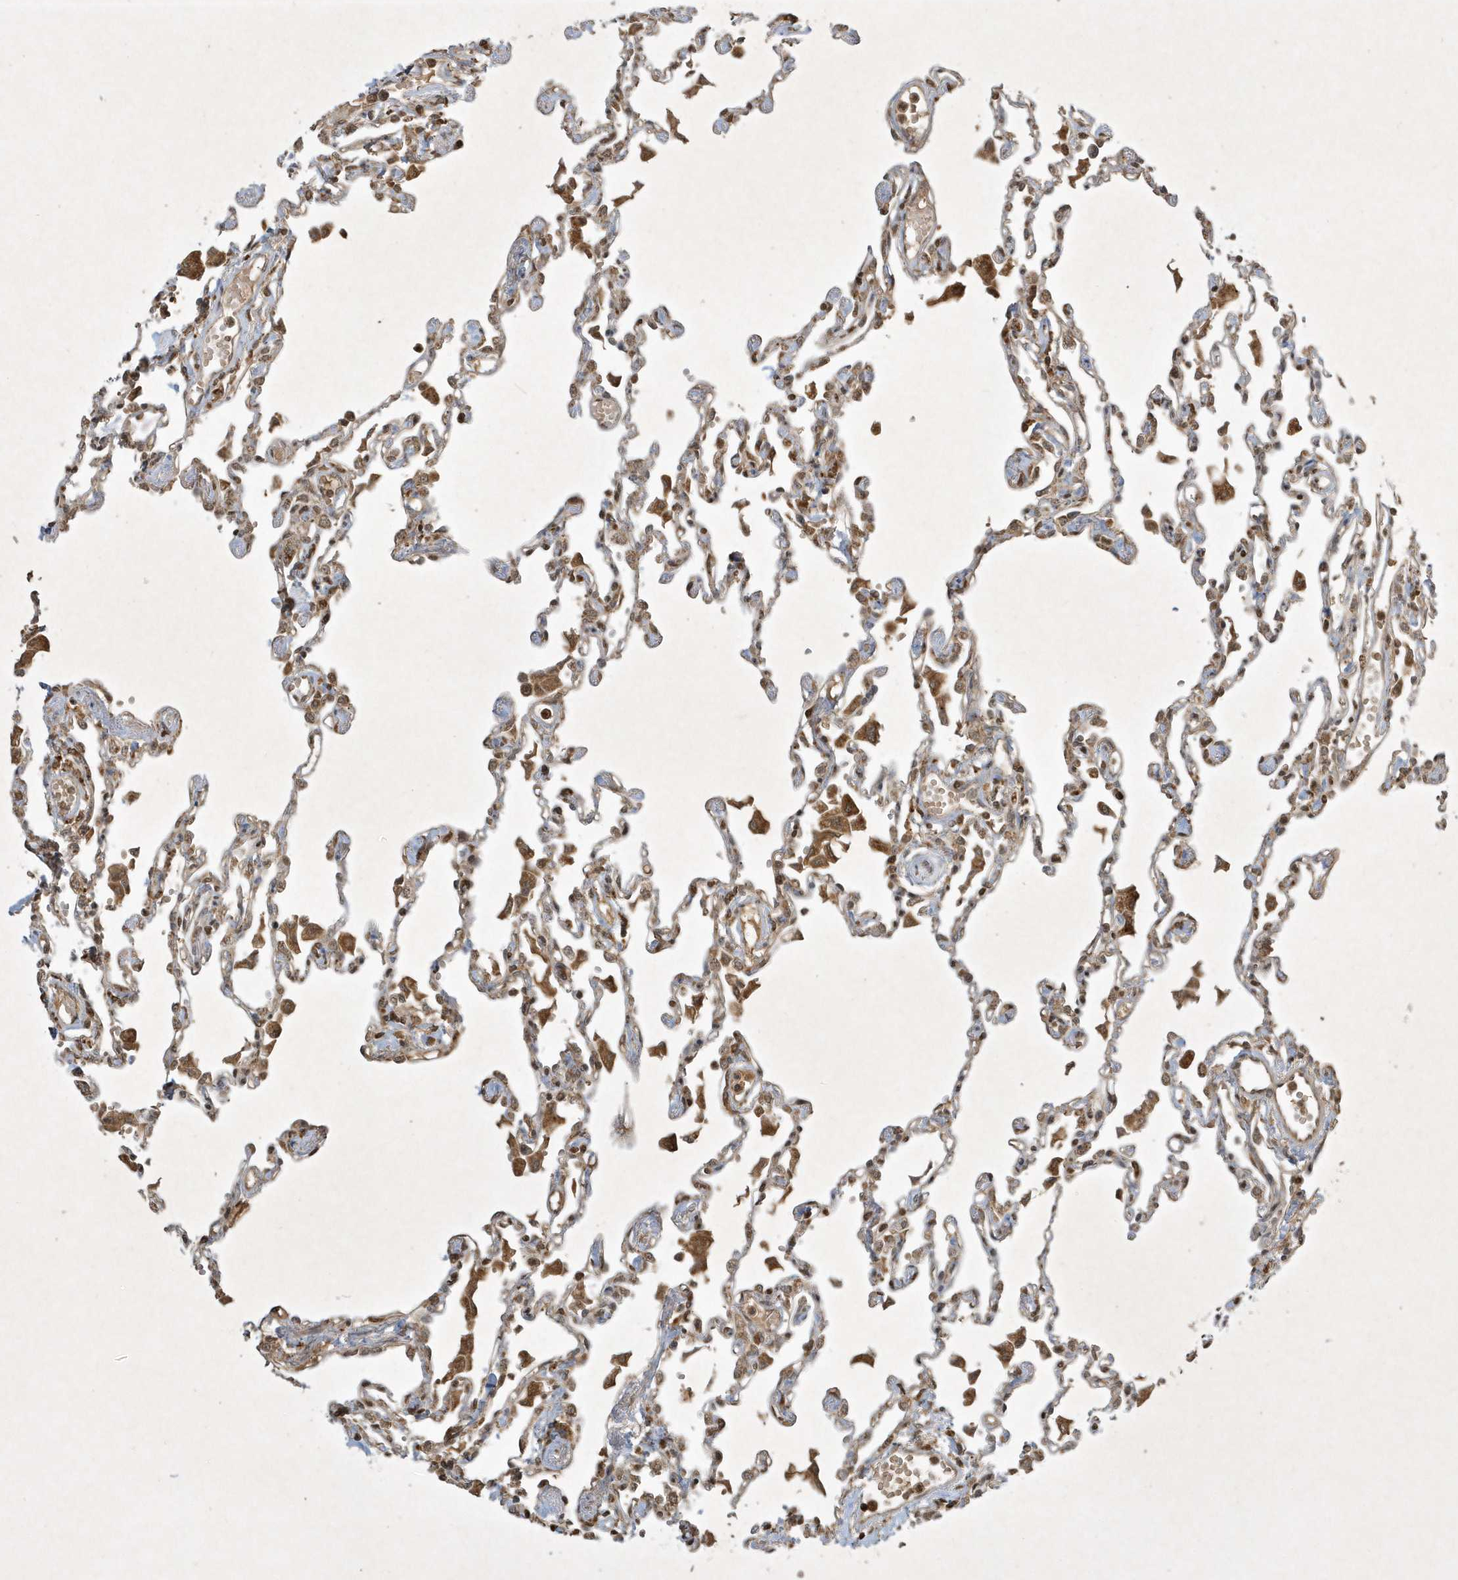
{"staining": {"intensity": "moderate", "quantity": "25%-75%", "location": "cytoplasmic/membranous"}, "tissue": "lung", "cell_type": "Alveolar cells", "image_type": "normal", "snomed": [{"axis": "morphology", "description": "Normal tissue, NOS"}, {"axis": "topography", "description": "Bronchus"}, {"axis": "topography", "description": "Lung"}], "caption": "A high-resolution image shows immunohistochemistry (IHC) staining of benign lung, which shows moderate cytoplasmic/membranous expression in about 25%-75% of alveolar cells.", "gene": "PLTP", "patient": {"sex": "female", "age": 49}}